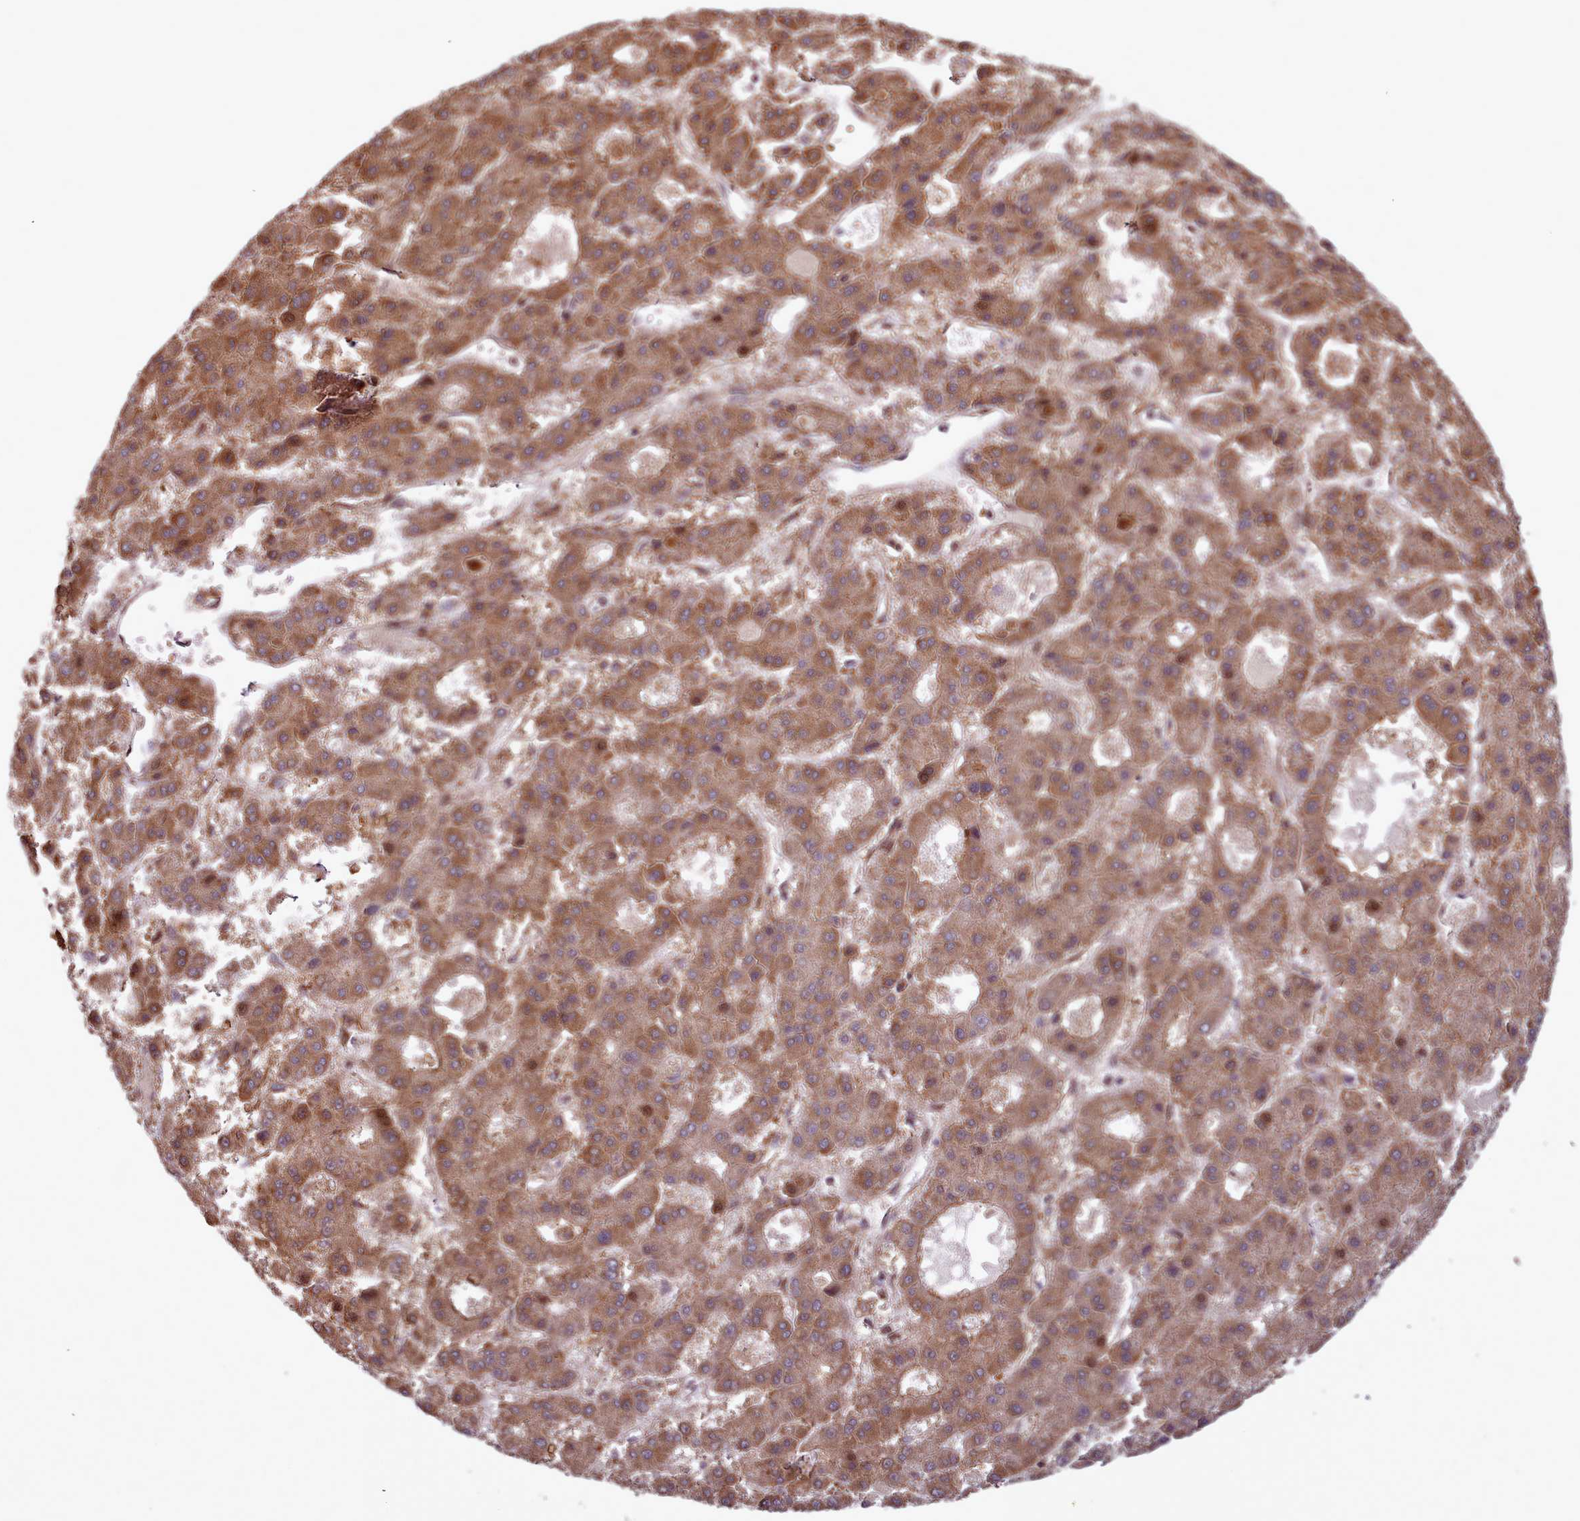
{"staining": {"intensity": "moderate", "quantity": ">75%", "location": "cytoplasmic/membranous"}, "tissue": "liver cancer", "cell_type": "Tumor cells", "image_type": "cancer", "snomed": [{"axis": "morphology", "description": "Carcinoma, Hepatocellular, NOS"}, {"axis": "topography", "description": "Liver"}], "caption": "The image demonstrates staining of liver cancer (hepatocellular carcinoma), revealing moderate cytoplasmic/membranous protein staining (brown color) within tumor cells.", "gene": "NLRP7", "patient": {"sex": "male", "age": 70}}